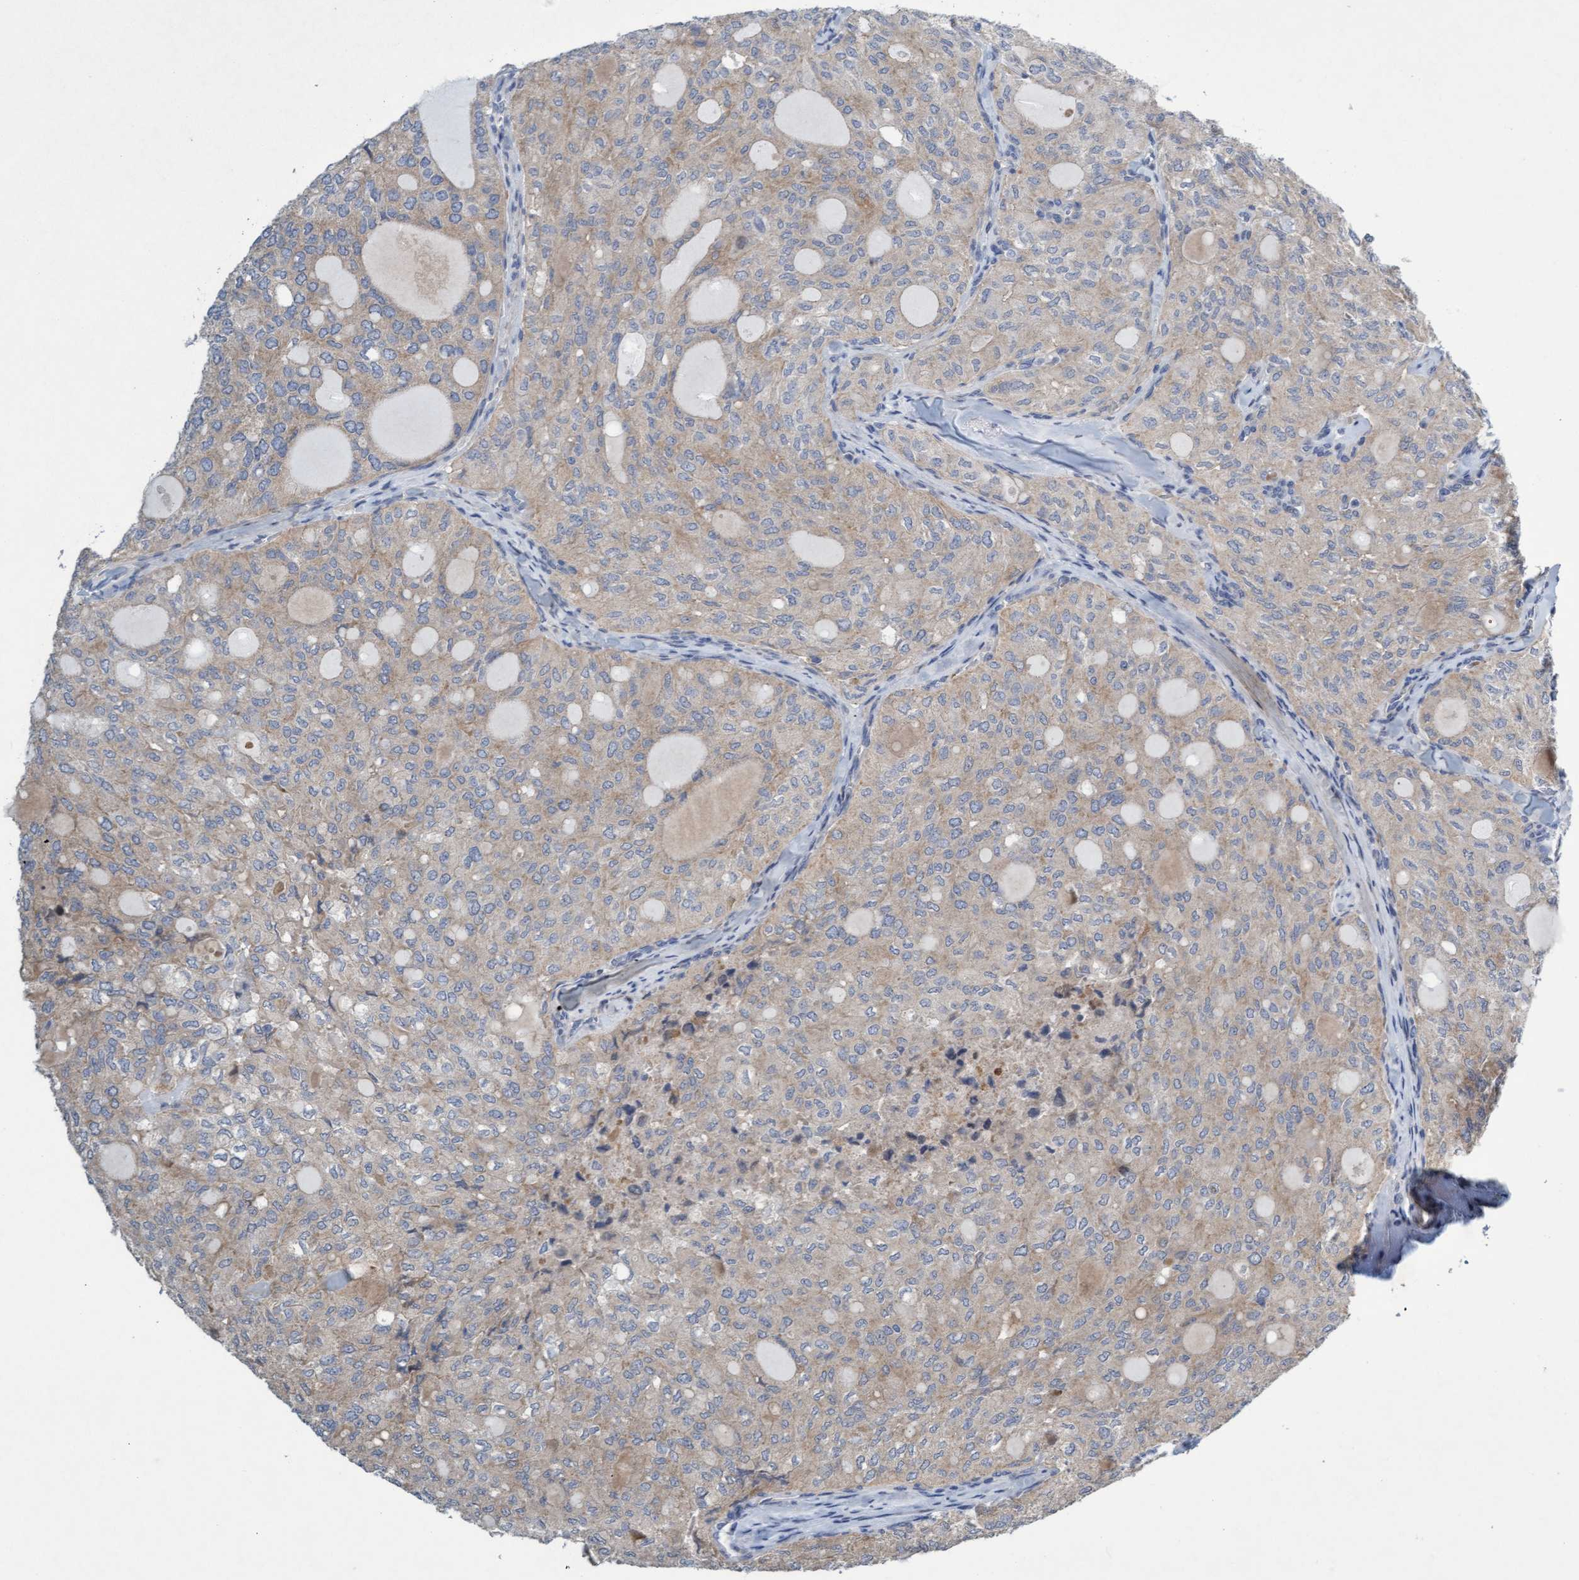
{"staining": {"intensity": "weak", "quantity": ">75%", "location": "cytoplasmic/membranous"}, "tissue": "thyroid cancer", "cell_type": "Tumor cells", "image_type": "cancer", "snomed": [{"axis": "morphology", "description": "Follicular adenoma carcinoma, NOS"}, {"axis": "topography", "description": "Thyroid gland"}], "caption": "Thyroid follicular adenoma carcinoma stained with a protein marker displays weak staining in tumor cells.", "gene": "DDHD2", "patient": {"sex": "male", "age": 75}}